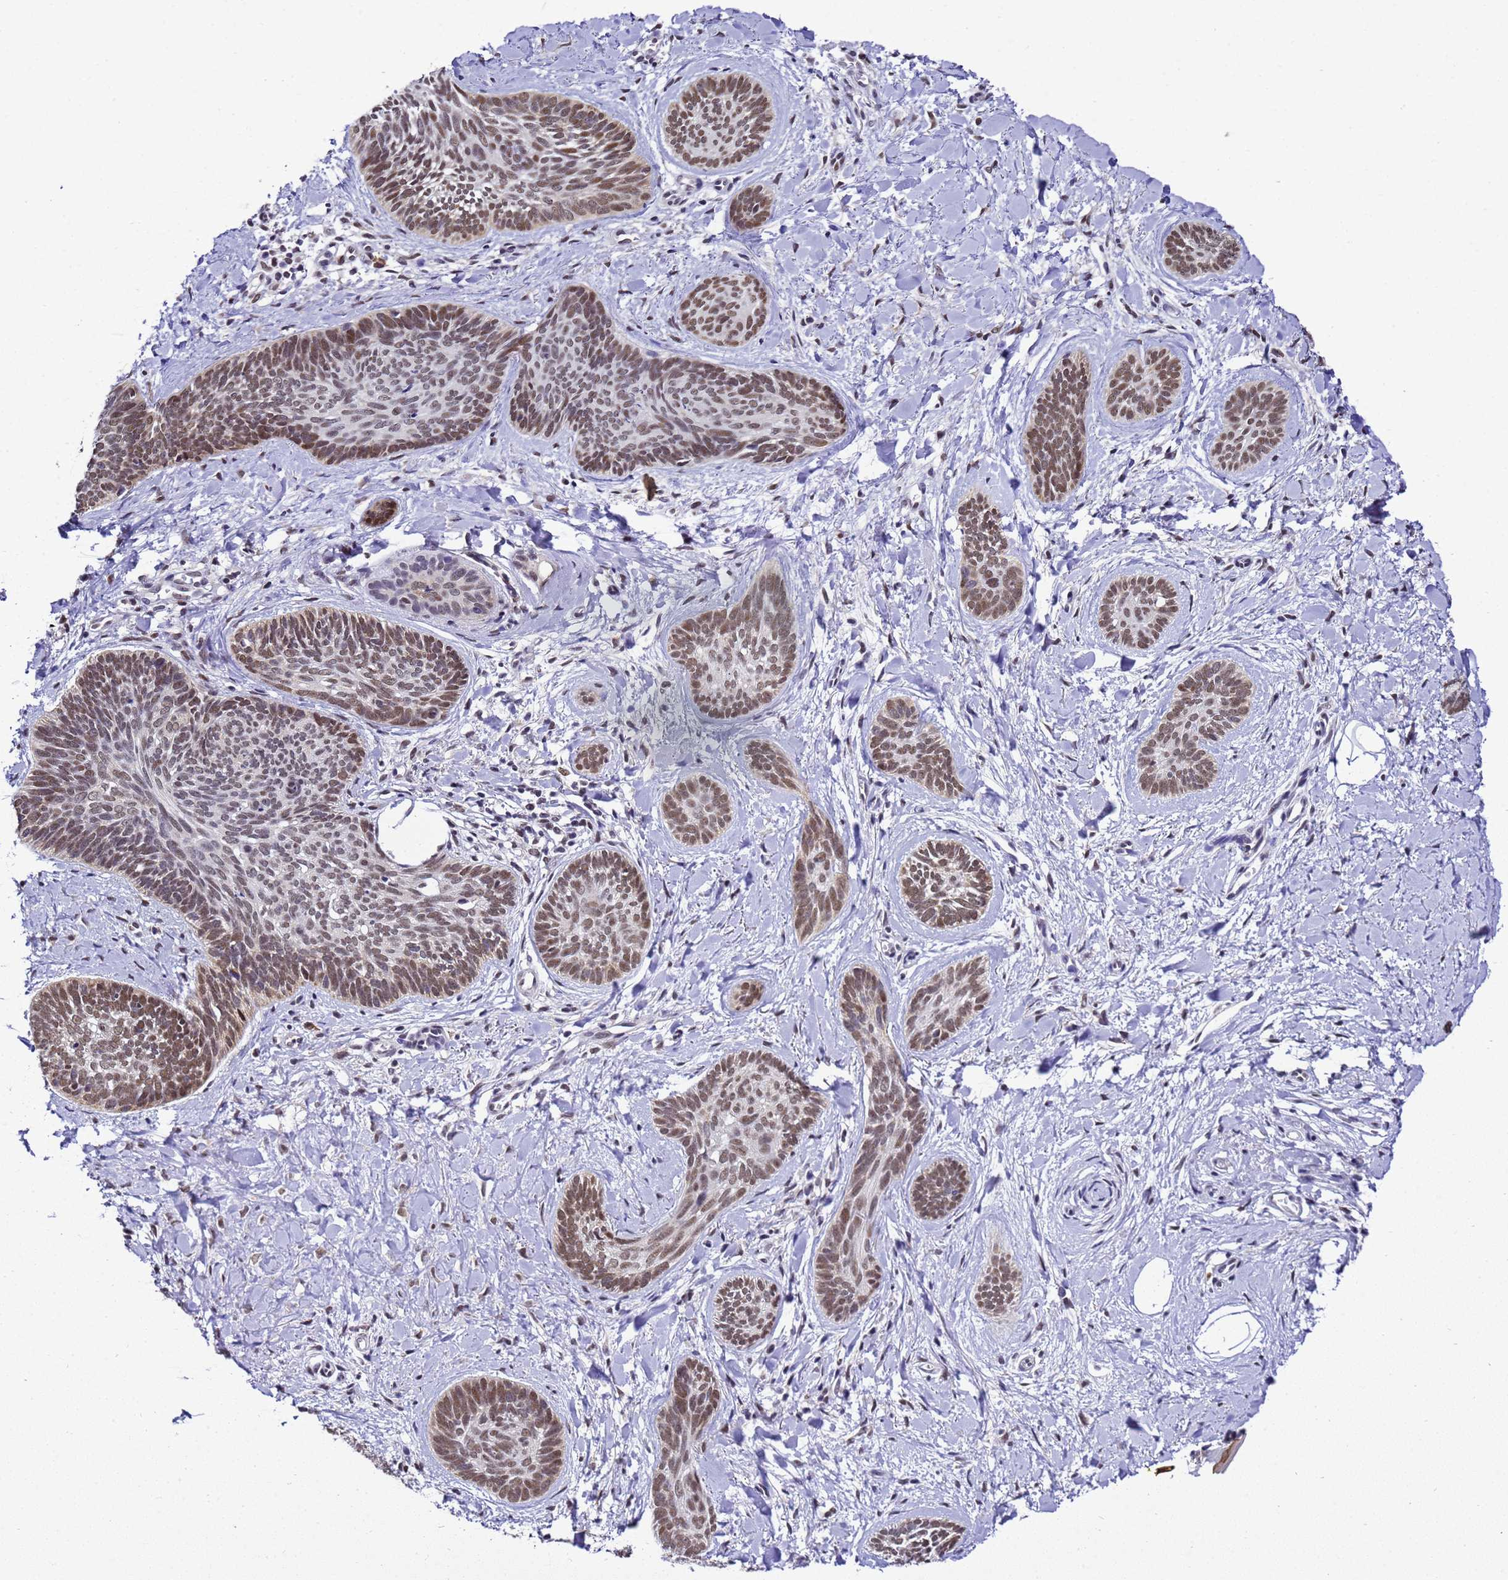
{"staining": {"intensity": "moderate", "quantity": ">75%", "location": "nuclear"}, "tissue": "skin cancer", "cell_type": "Tumor cells", "image_type": "cancer", "snomed": [{"axis": "morphology", "description": "Basal cell carcinoma"}, {"axis": "topography", "description": "Skin"}], "caption": "IHC of basal cell carcinoma (skin) exhibits medium levels of moderate nuclear staining in about >75% of tumor cells.", "gene": "SMN1", "patient": {"sex": "female", "age": 81}}